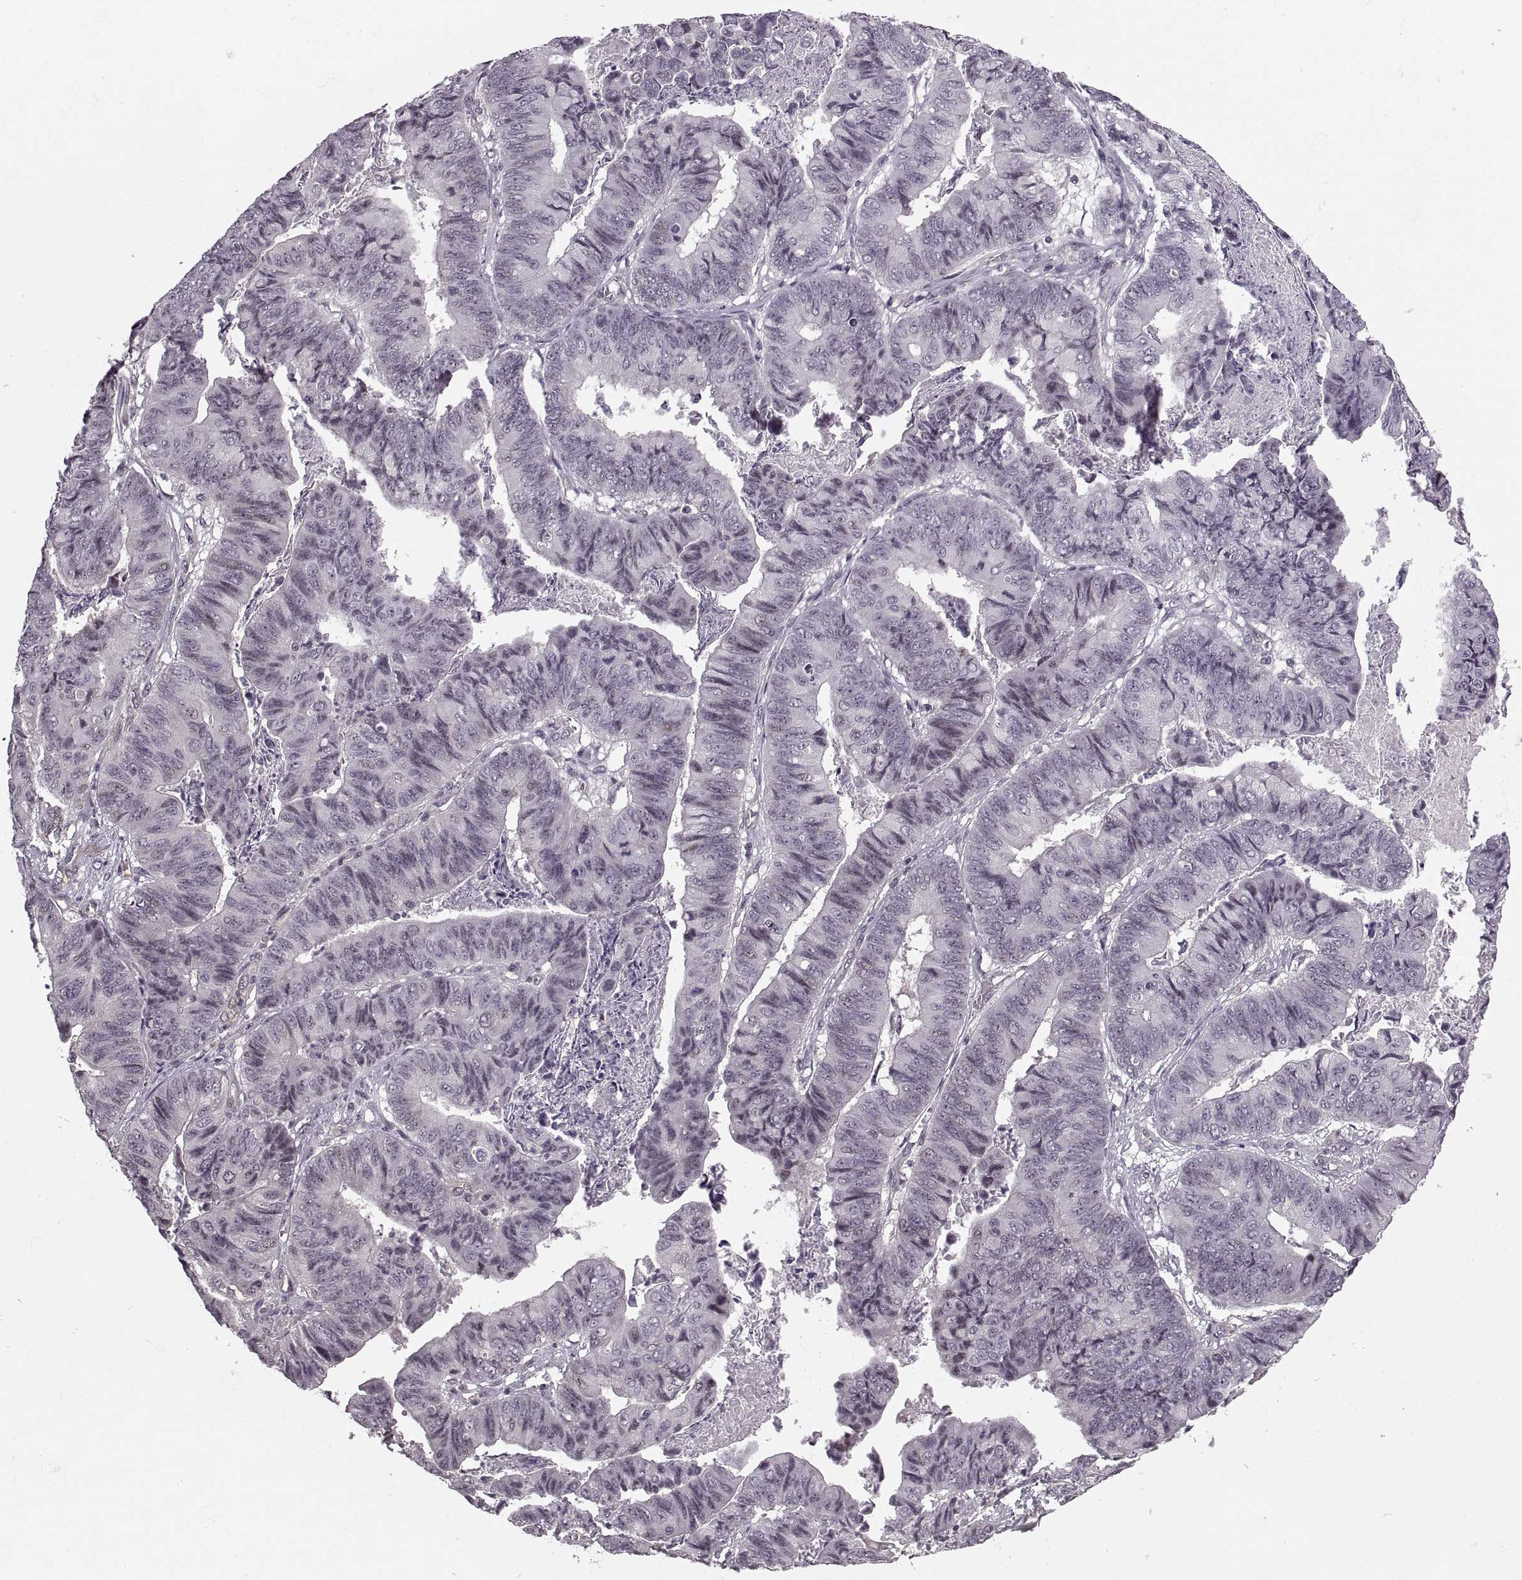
{"staining": {"intensity": "negative", "quantity": "none", "location": "none"}, "tissue": "stomach cancer", "cell_type": "Tumor cells", "image_type": "cancer", "snomed": [{"axis": "morphology", "description": "Adenocarcinoma, NOS"}, {"axis": "topography", "description": "Stomach, lower"}], "caption": "Photomicrograph shows no significant protein expression in tumor cells of adenocarcinoma (stomach).", "gene": "LUZP2", "patient": {"sex": "male", "age": 77}}